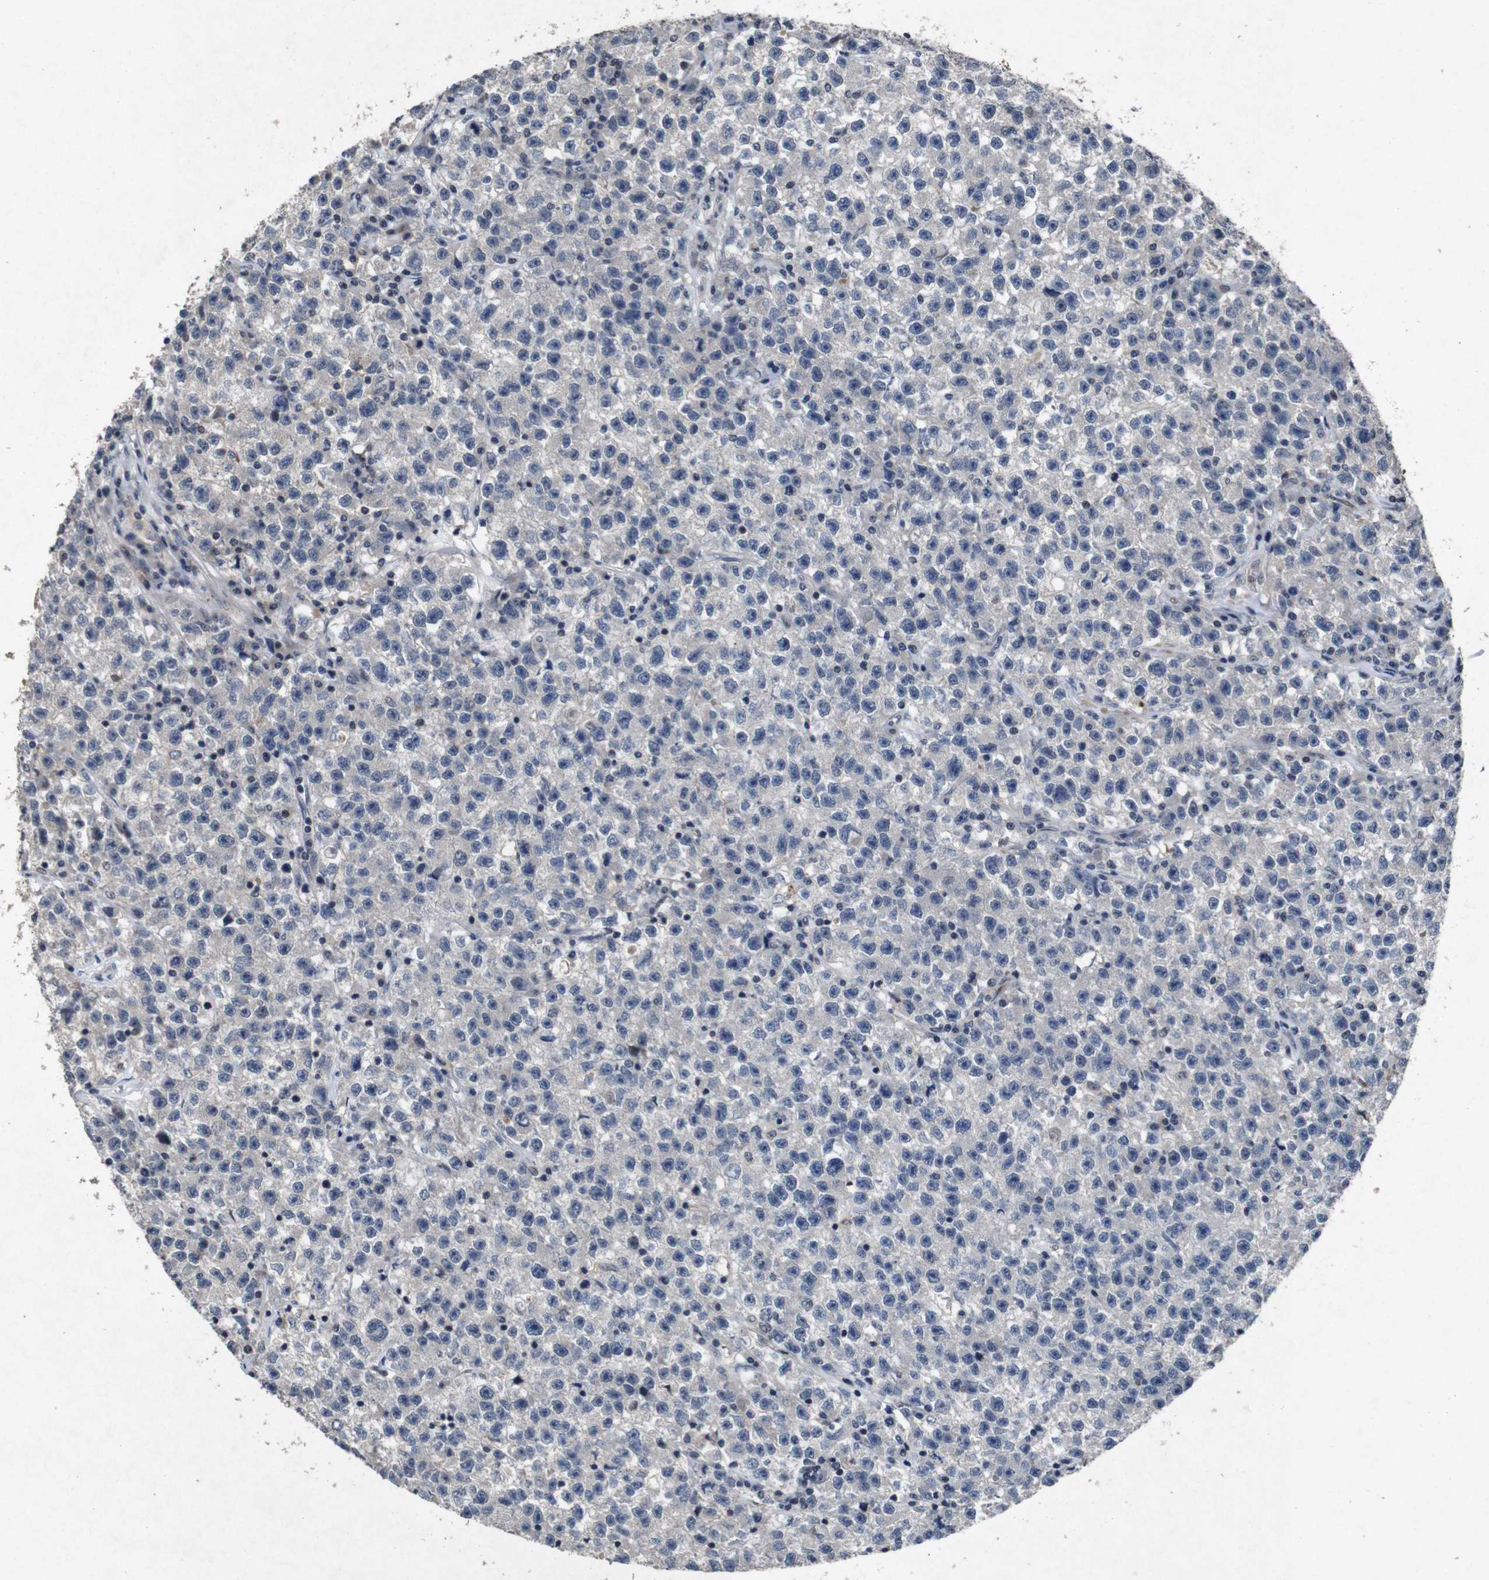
{"staining": {"intensity": "negative", "quantity": "none", "location": "none"}, "tissue": "testis cancer", "cell_type": "Tumor cells", "image_type": "cancer", "snomed": [{"axis": "morphology", "description": "Seminoma, NOS"}, {"axis": "topography", "description": "Testis"}], "caption": "Tumor cells are negative for protein expression in human testis seminoma. (DAB (3,3'-diaminobenzidine) immunohistochemistry (IHC) visualized using brightfield microscopy, high magnification).", "gene": "AKT3", "patient": {"sex": "male", "age": 22}}